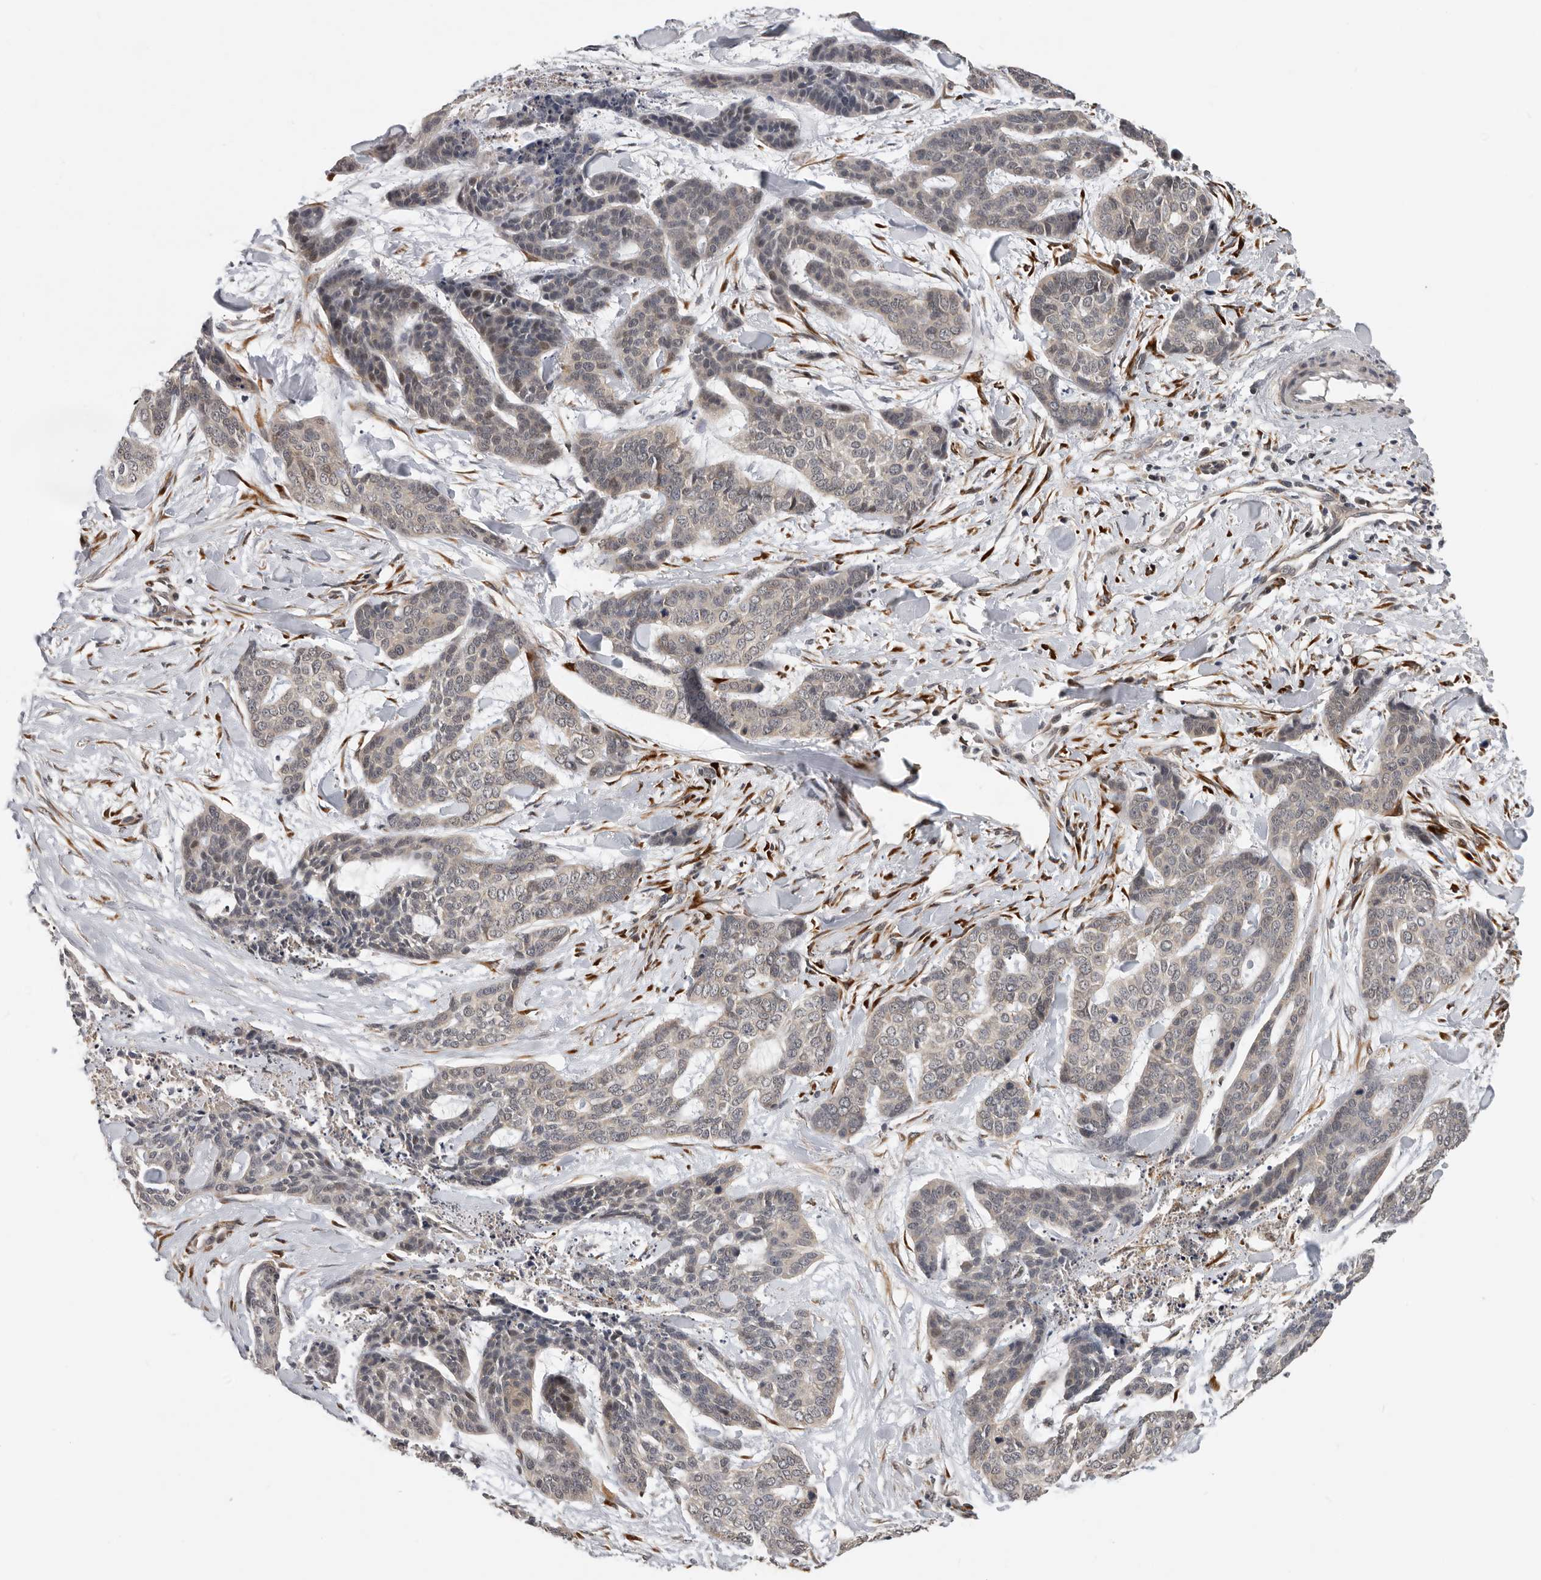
{"staining": {"intensity": "weak", "quantity": "<25%", "location": "nuclear"}, "tissue": "skin cancer", "cell_type": "Tumor cells", "image_type": "cancer", "snomed": [{"axis": "morphology", "description": "Basal cell carcinoma"}, {"axis": "topography", "description": "Skin"}], "caption": "An immunohistochemistry (IHC) photomicrograph of skin basal cell carcinoma is shown. There is no staining in tumor cells of skin basal cell carcinoma.", "gene": "HENMT1", "patient": {"sex": "female", "age": 64}}